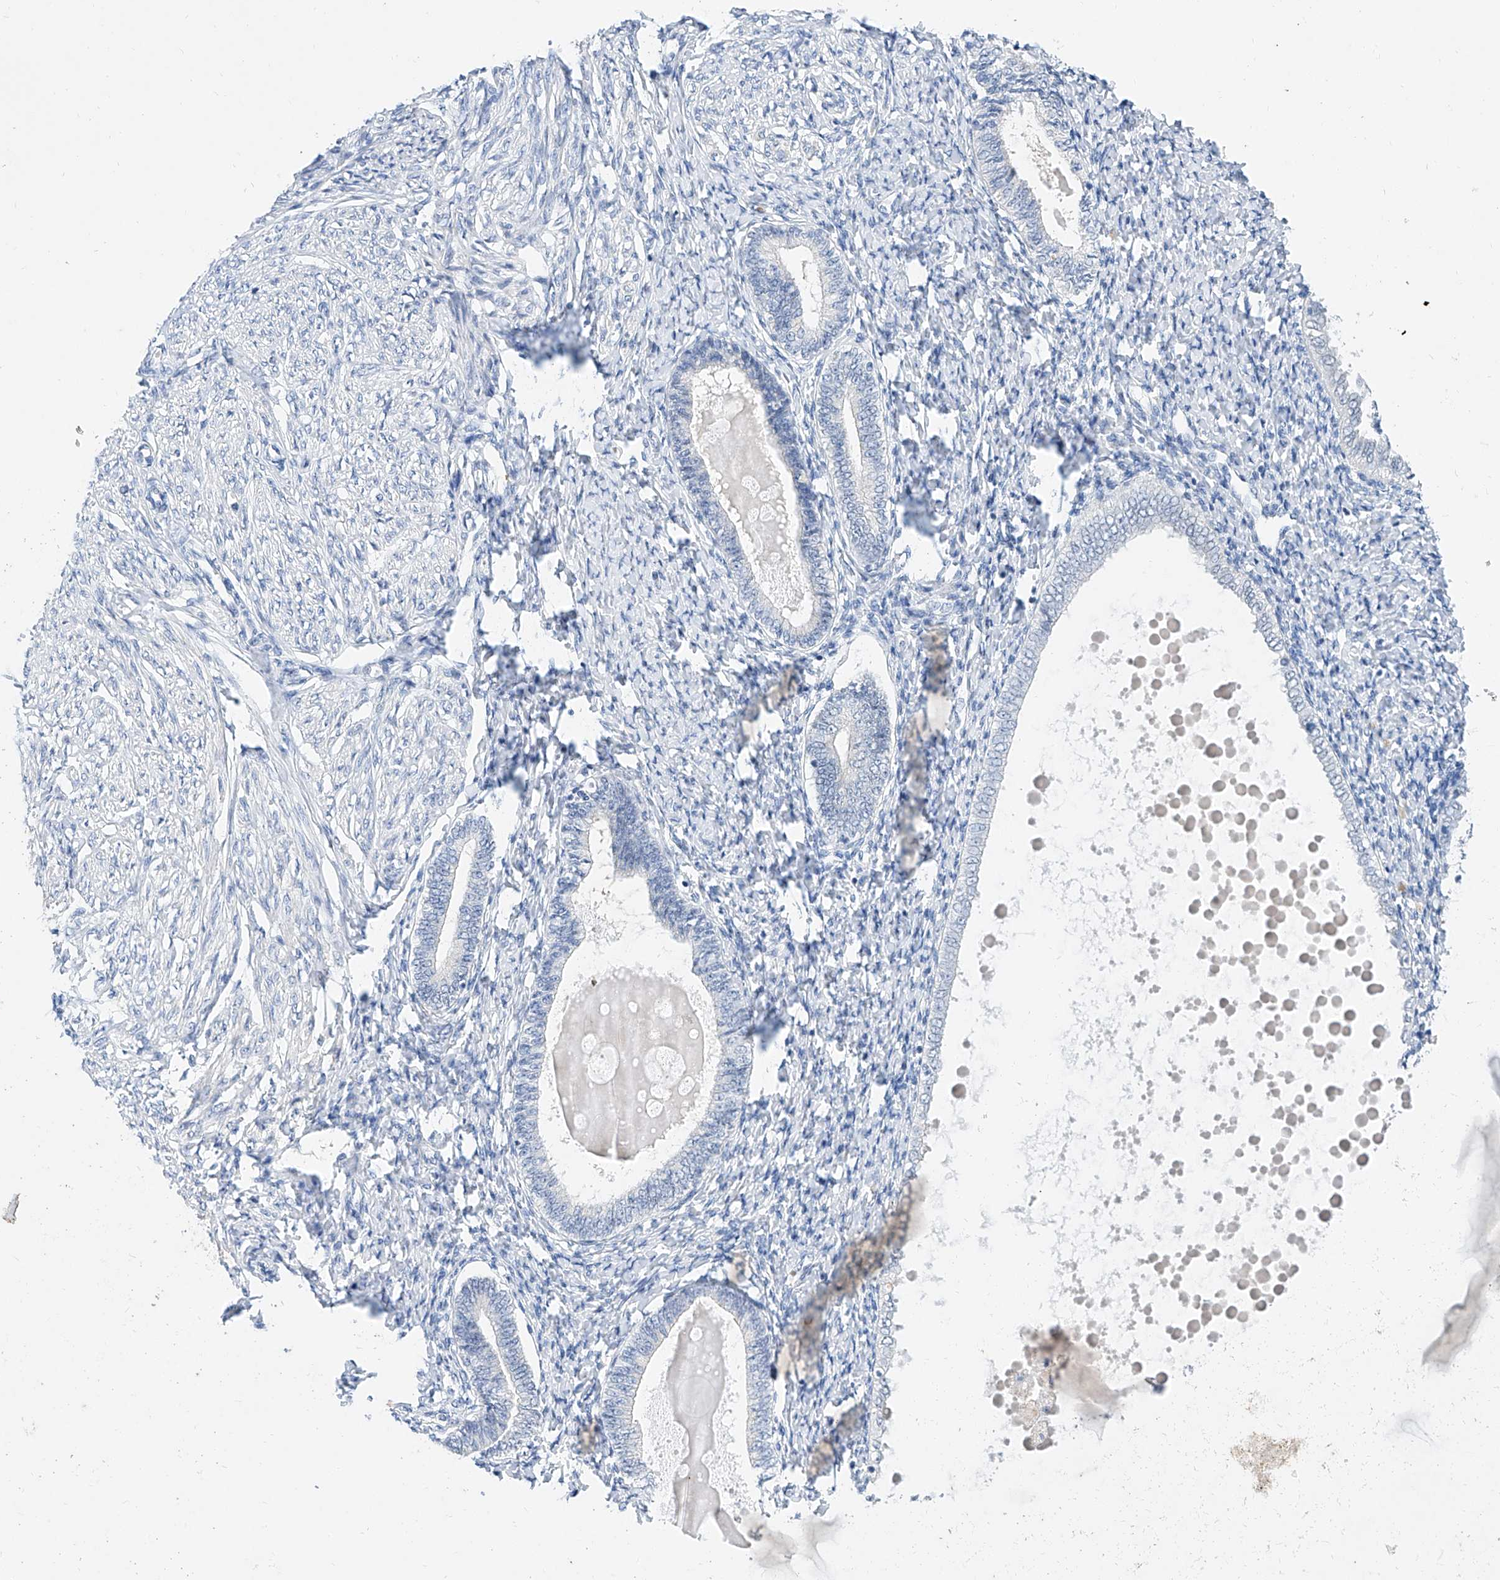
{"staining": {"intensity": "negative", "quantity": "none", "location": "none"}, "tissue": "endometrium", "cell_type": "Cells in endometrial stroma", "image_type": "normal", "snomed": [{"axis": "morphology", "description": "Normal tissue, NOS"}, {"axis": "topography", "description": "Endometrium"}], "caption": "An image of endometrium stained for a protein shows no brown staining in cells in endometrial stroma.", "gene": "BPTF", "patient": {"sex": "female", "age": 72}}